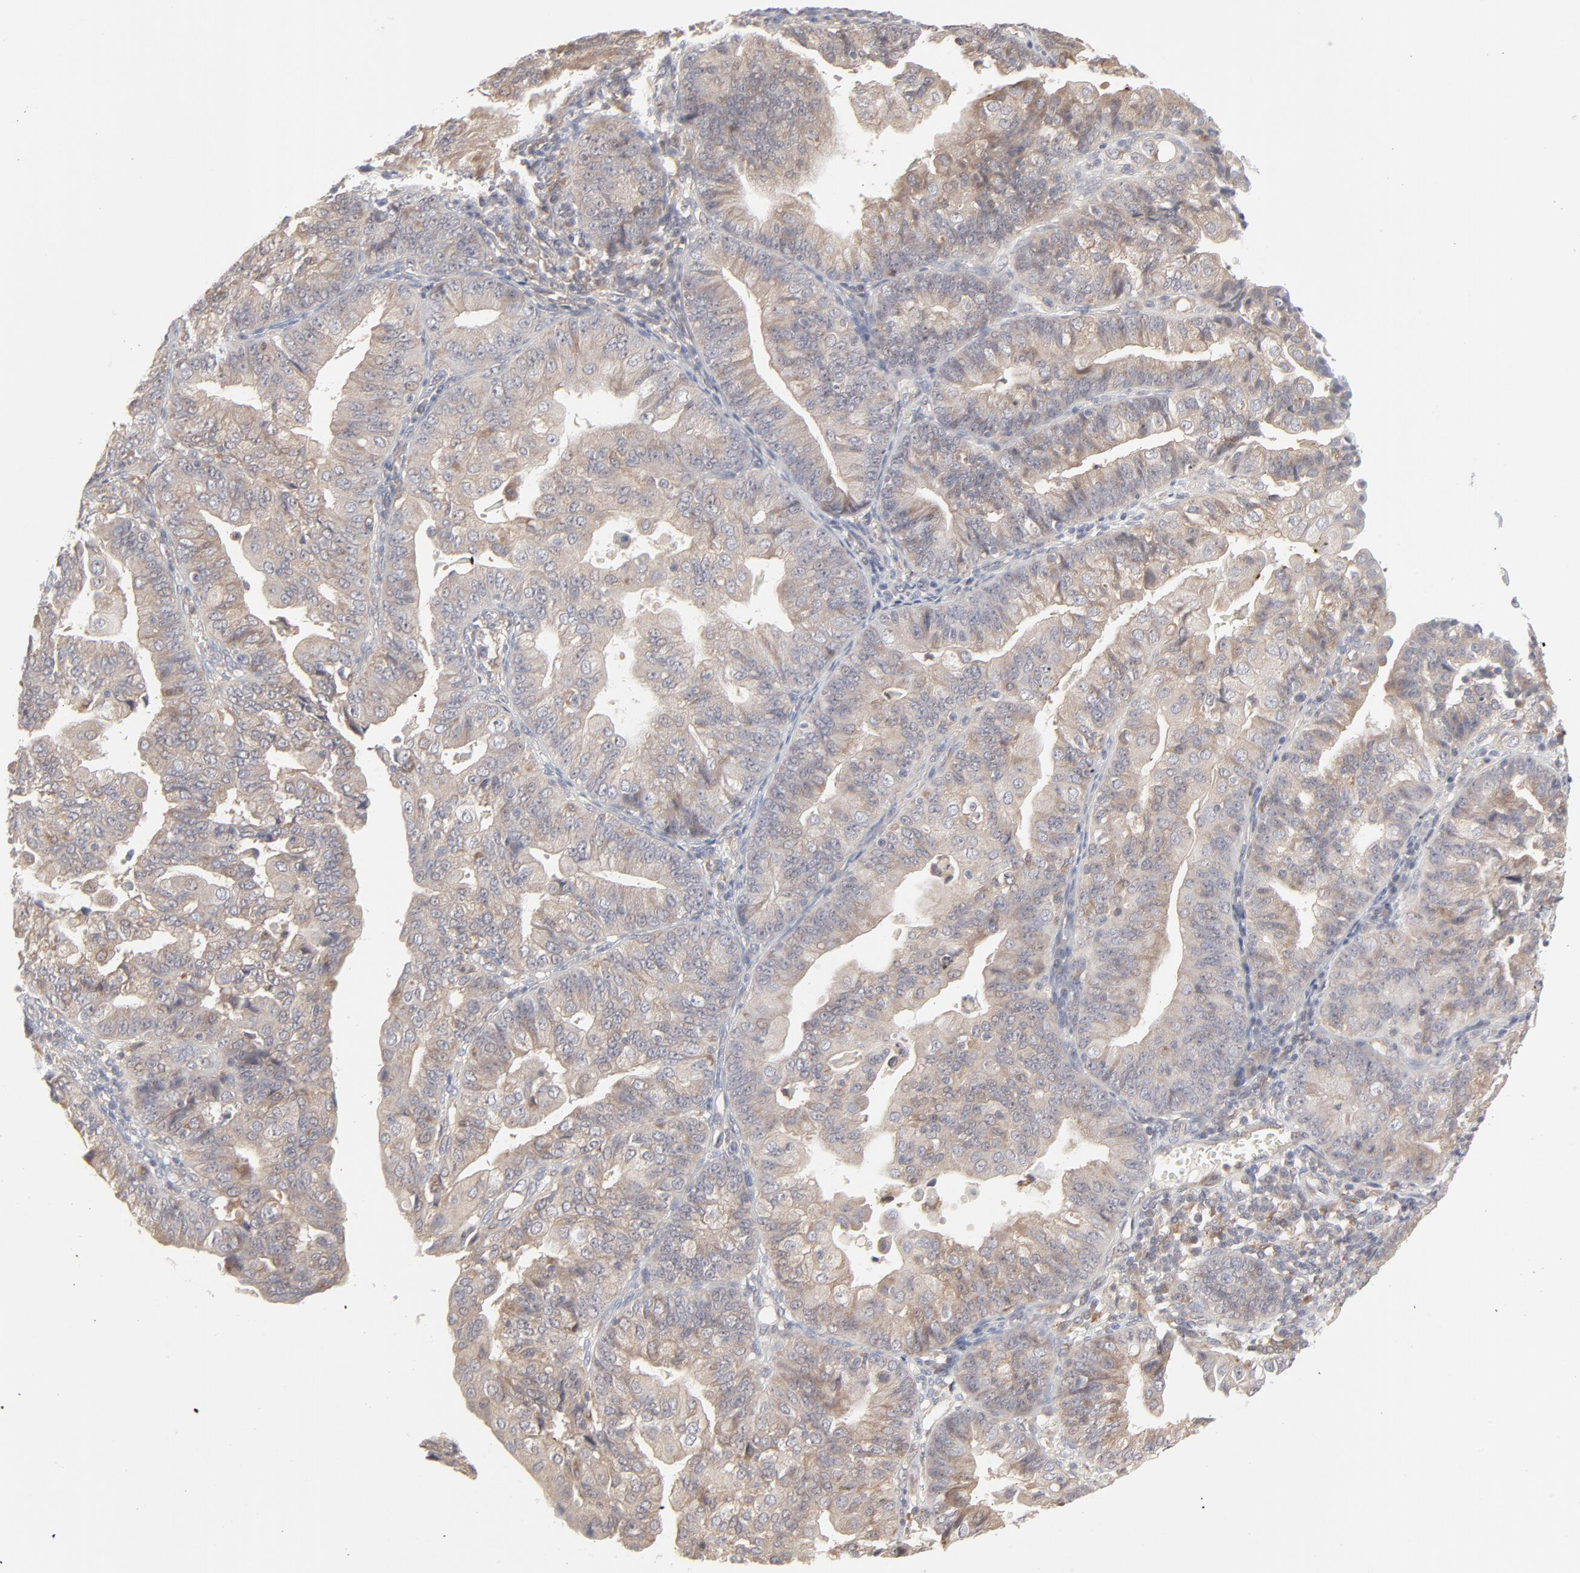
{"staining": {"intensity": "moderate", "quantity": ">75%", "location": "cytoplasmic/membranous"}, "tissue": "endometrial cancer", "cell_type": "Tumor cells", "image_type": "cancer", "snomed": [{"axis": "morphology", "description": "Adenocarcinoma, NOS"}, {"axis": "topography", "description": "Endometrium"}], "caption": "Endometrial cancer (adenocarcinoma) stained with immunohistochemistry (IHC) demonstrates moderate cytoplasmic/membranous staining in approximately >75% of tumor cells.", "gene": "RAB5C", "patient": {"sex": "female", "age": 56}}